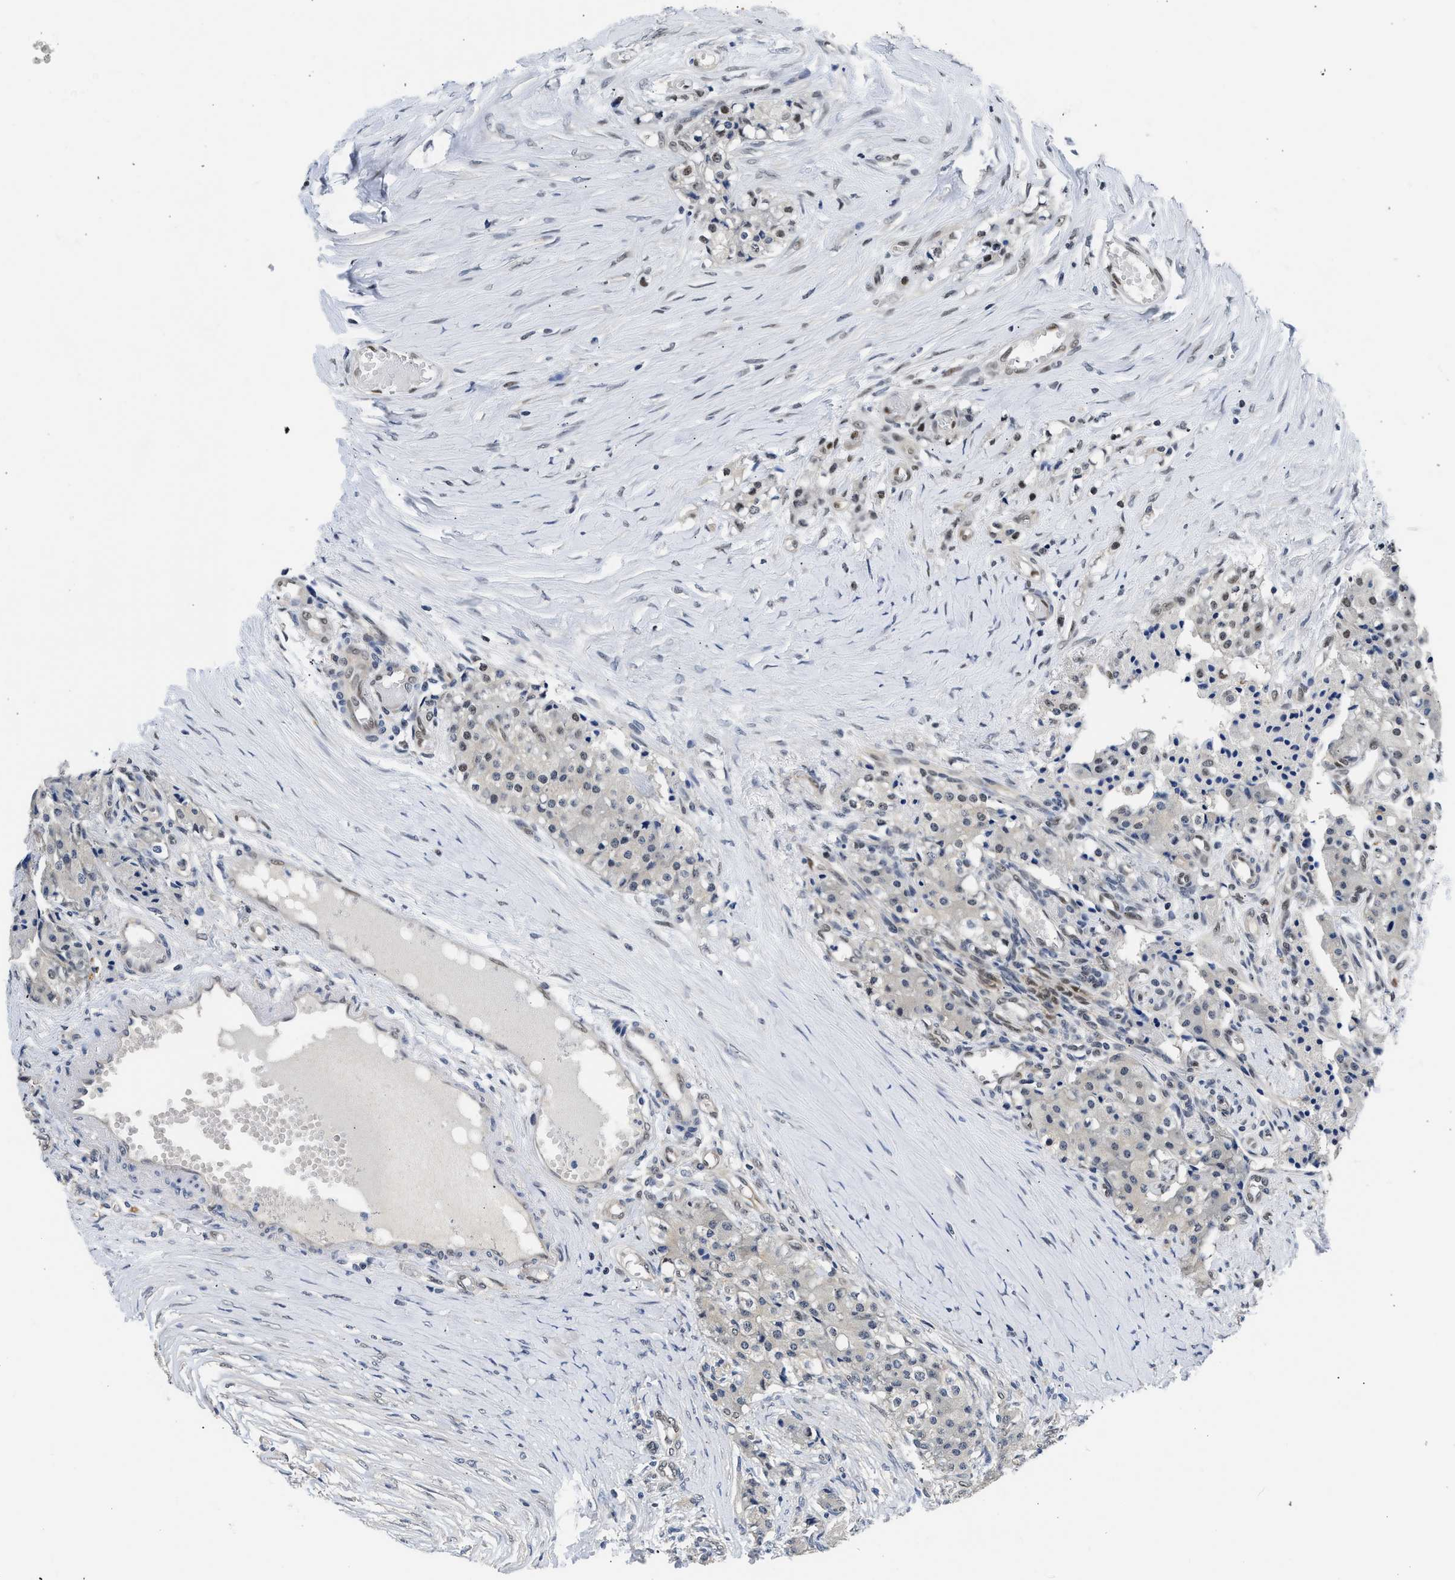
{"staining": {"intensity": "negative", "quantity": "none", "location": "none"}, "tissue": "carcinoid", "cell_type": "Tumor cells", "image_type": "cancer", "snomed": [{"axis": "morphology", "description": "Carcinoid, malignant, NOS"}, {"axis": "topography", "description": "Colon"}], "caption": "Tumor cells show no significant protein staining in carcinoid.", "gene": "XPO5", "patient": {"sex": "female", "age": 52}}